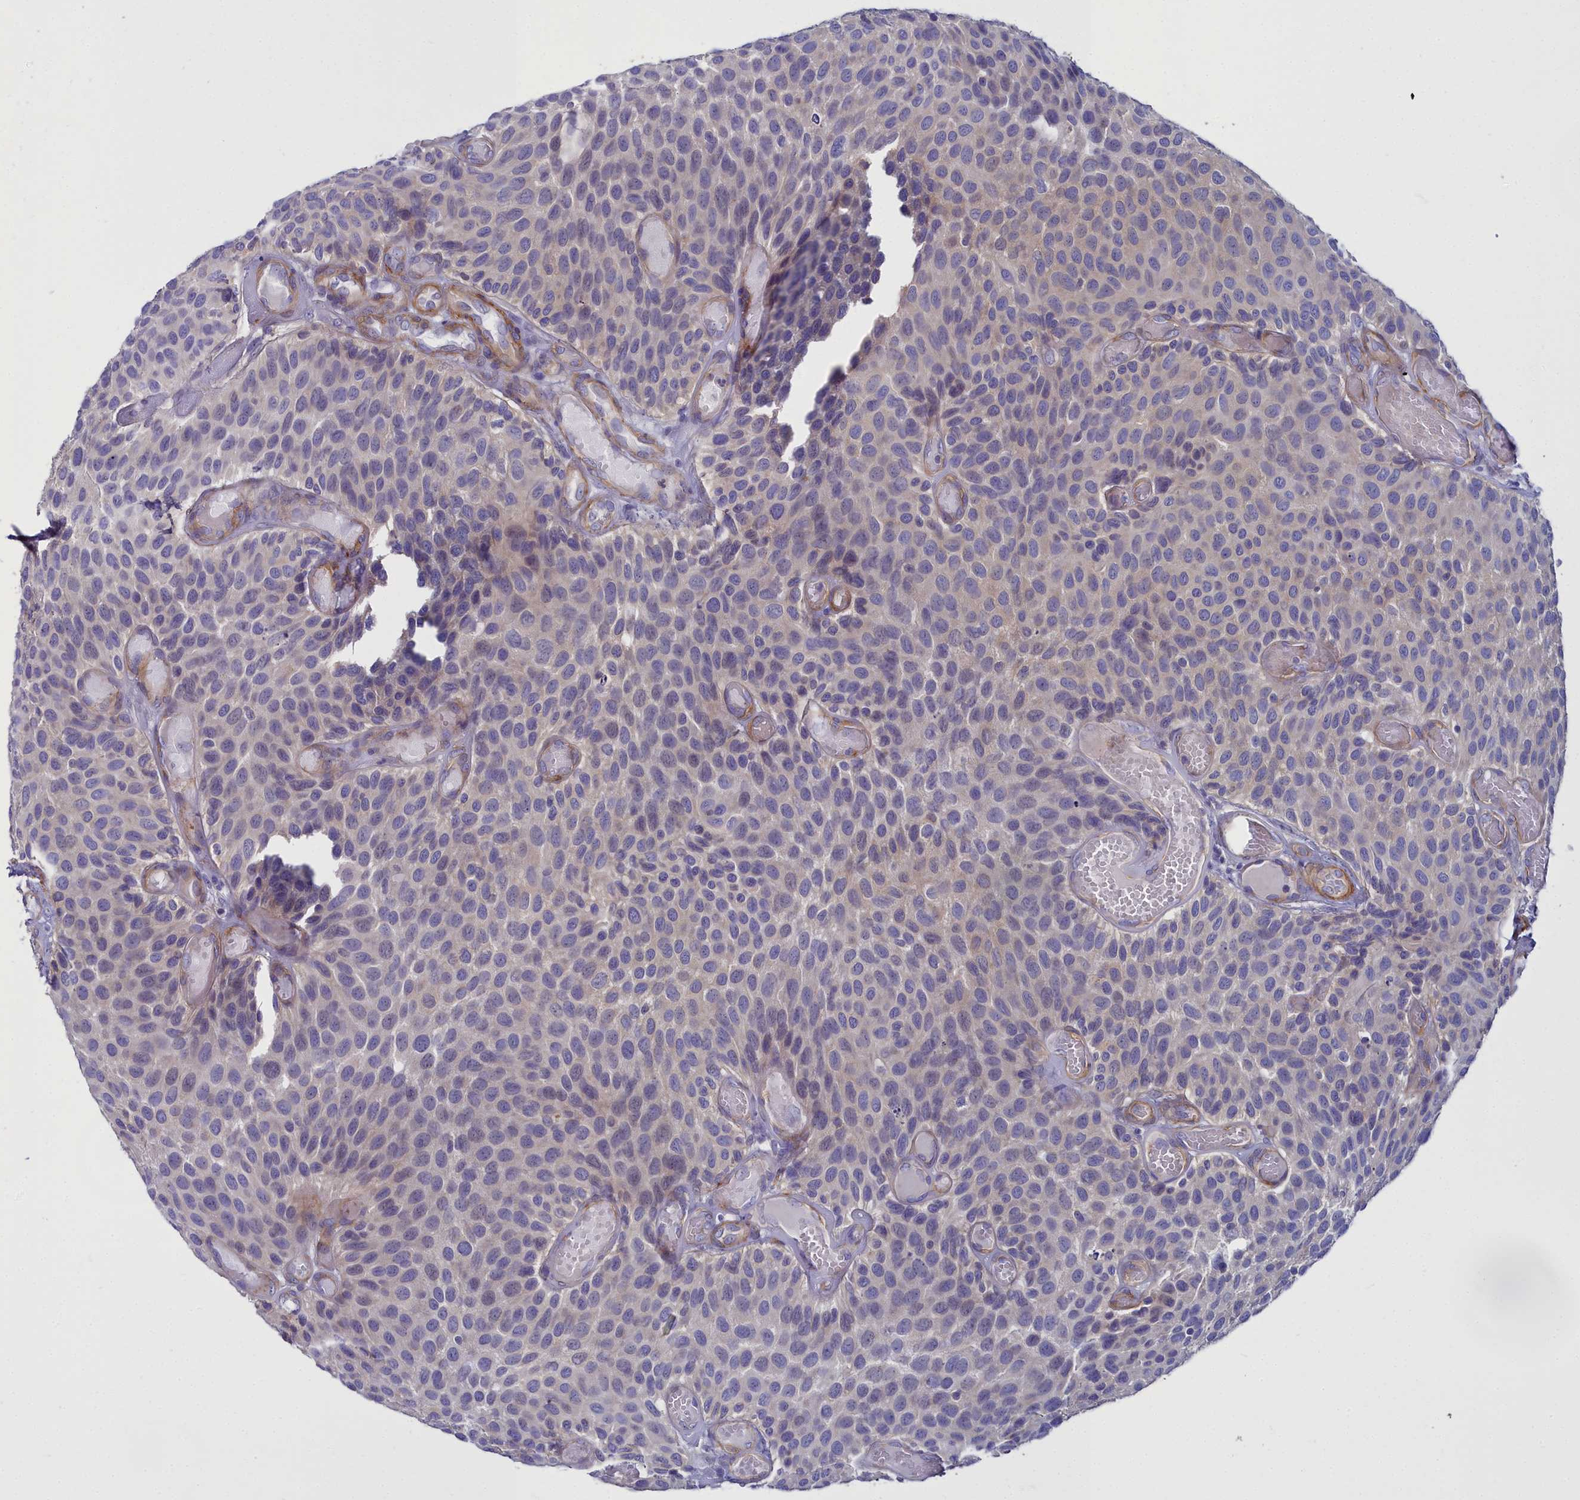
{"staining": {"intensity": "negative", "quantity": "none", "location": "none"}, "tissue": "urothelial cancer", "cell_type": "Tumor cells", "image_type": "cancer", "snomed": [{"axis": "morphology", "description": "Urothelial carcinoma, Low grade"}, {"axis": "topography", "description": "Urinary bladder"}], "caption": "DAB immunohistochemical staining of human urothelial cancer reveals no significant positivity in tumor cells.", "gene": "FADS3", "patient": {"sex": "male", "age": 89}}